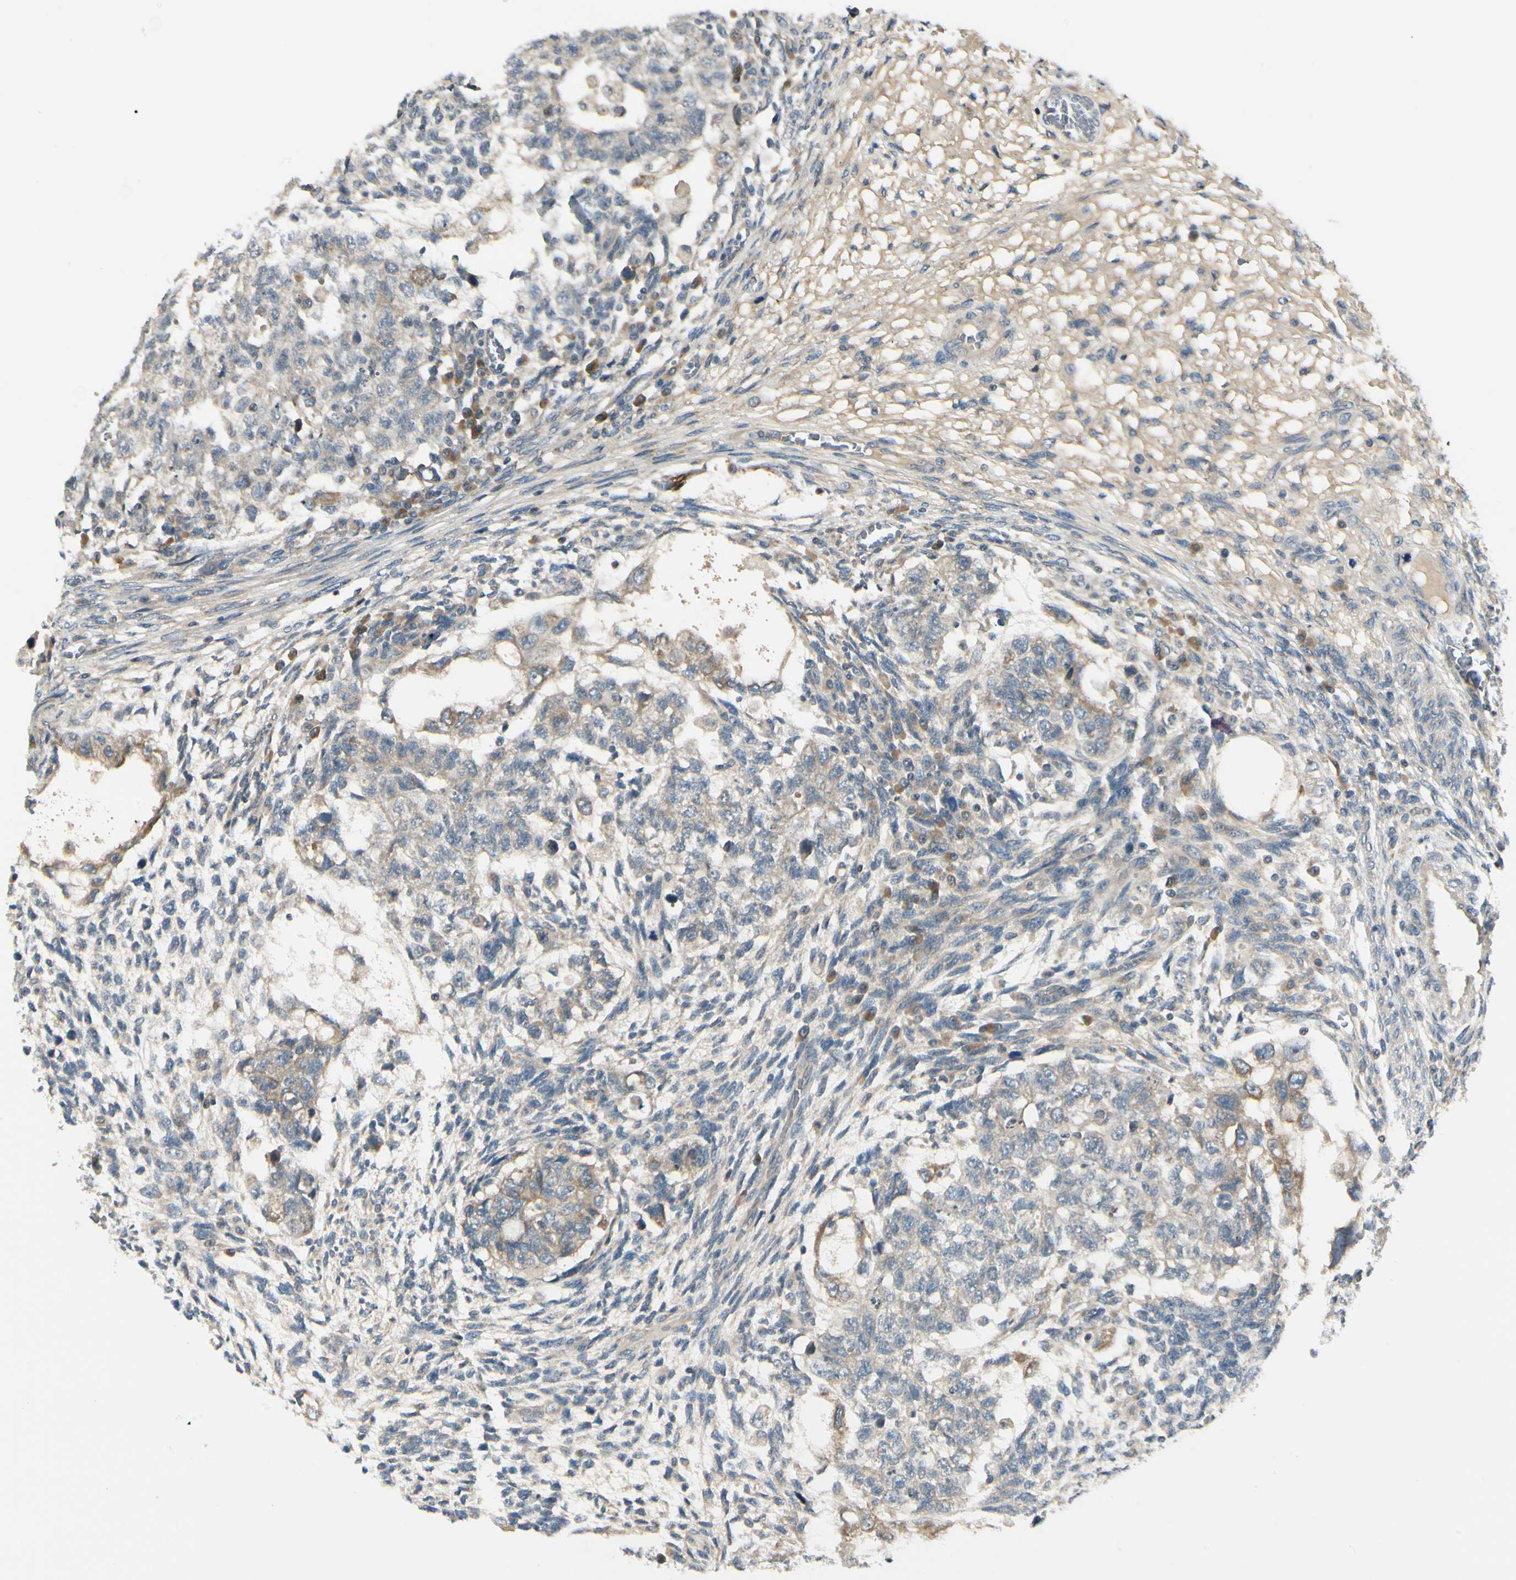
{"staining": {"intensity": "weak", "quantity": "25%-75%", "location": "cytoplasmic/membranous"}, "tissue": "testis cancer", "cell_type": "Tumor cells", "image_type": "cancer", "snomed": [{"axis": "morphology", "description": "Normal tissue, NOS"}, {"axis": "morphology", "description": "Carcinoma, Embryonal, NOS"}, {"axis": "topography", "description": "Testis"}], "caption": "The immunohistochemical stain highlights weak cytoplasmic/membranous expression in tumor cells of testis cancer tissue. (DAB IHC, brown staining for protein, blue staining for nuclei).", "gene": "BNIP1", "patient": {"sex": "male", "age": 36}}